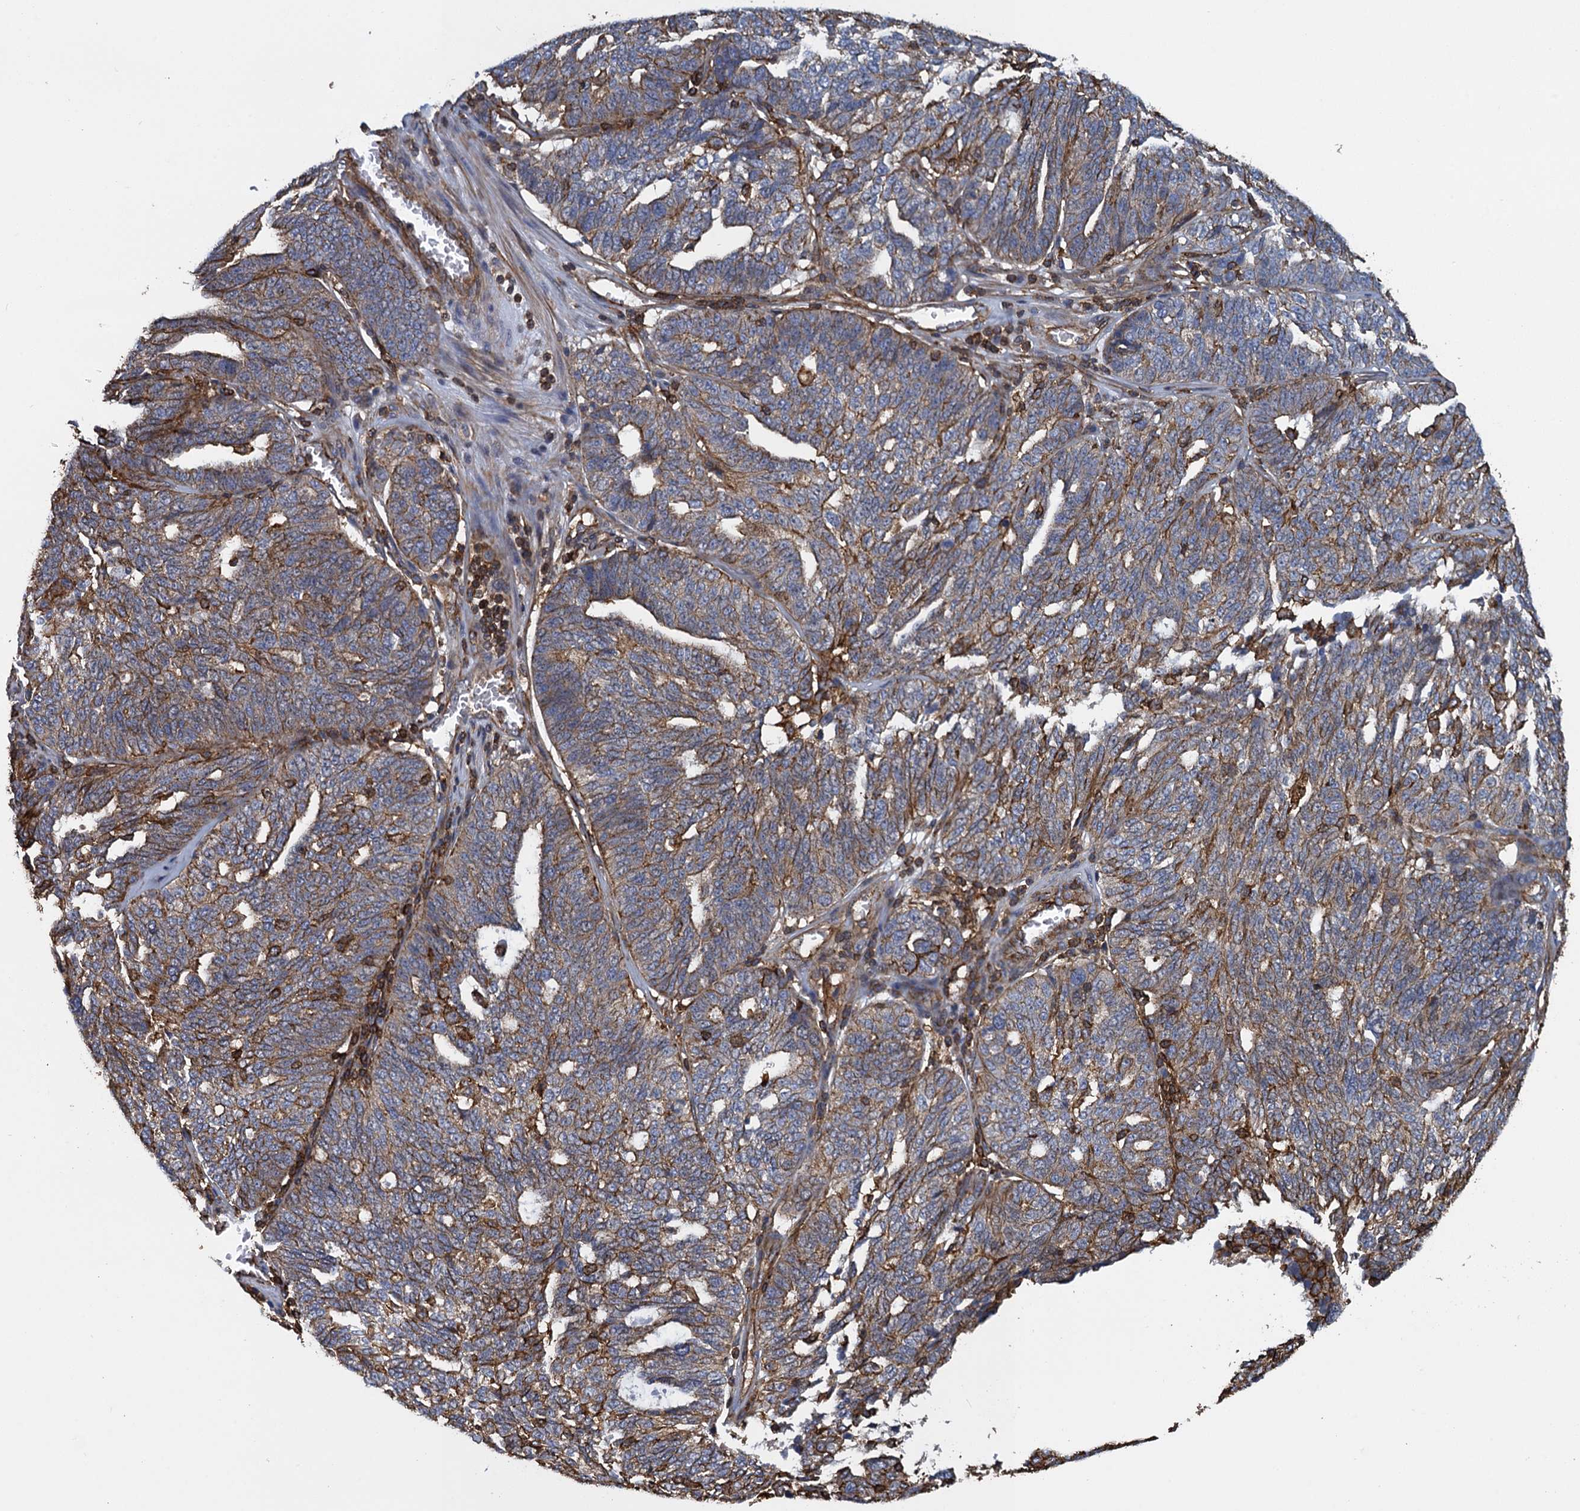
{"staining": {"intensity": "moderate", "quantity": "25%-75%", "location": "cytoplasmic/membranous"}, "tissue": "ovarian cancer", "cell_type": "Tumor cells", "image_type": "cancer", "snomed": [{"axis": "morphology", "description": "Cystadenocarcinoma, serous, NOS"}, {"axis": "topography", "description": "Ovary"}], "caption": "The immunohistochemical stain labels moderate cytoplasmic/membranous expression in tumor cells of ovarian cancer tissue. (DAB (3,3'-diaminobenzidine) = brown stain, brightfield microscopy at high magnification).", "gene": "PROSER2", "patient": {"sex": "female", "age": 59}}